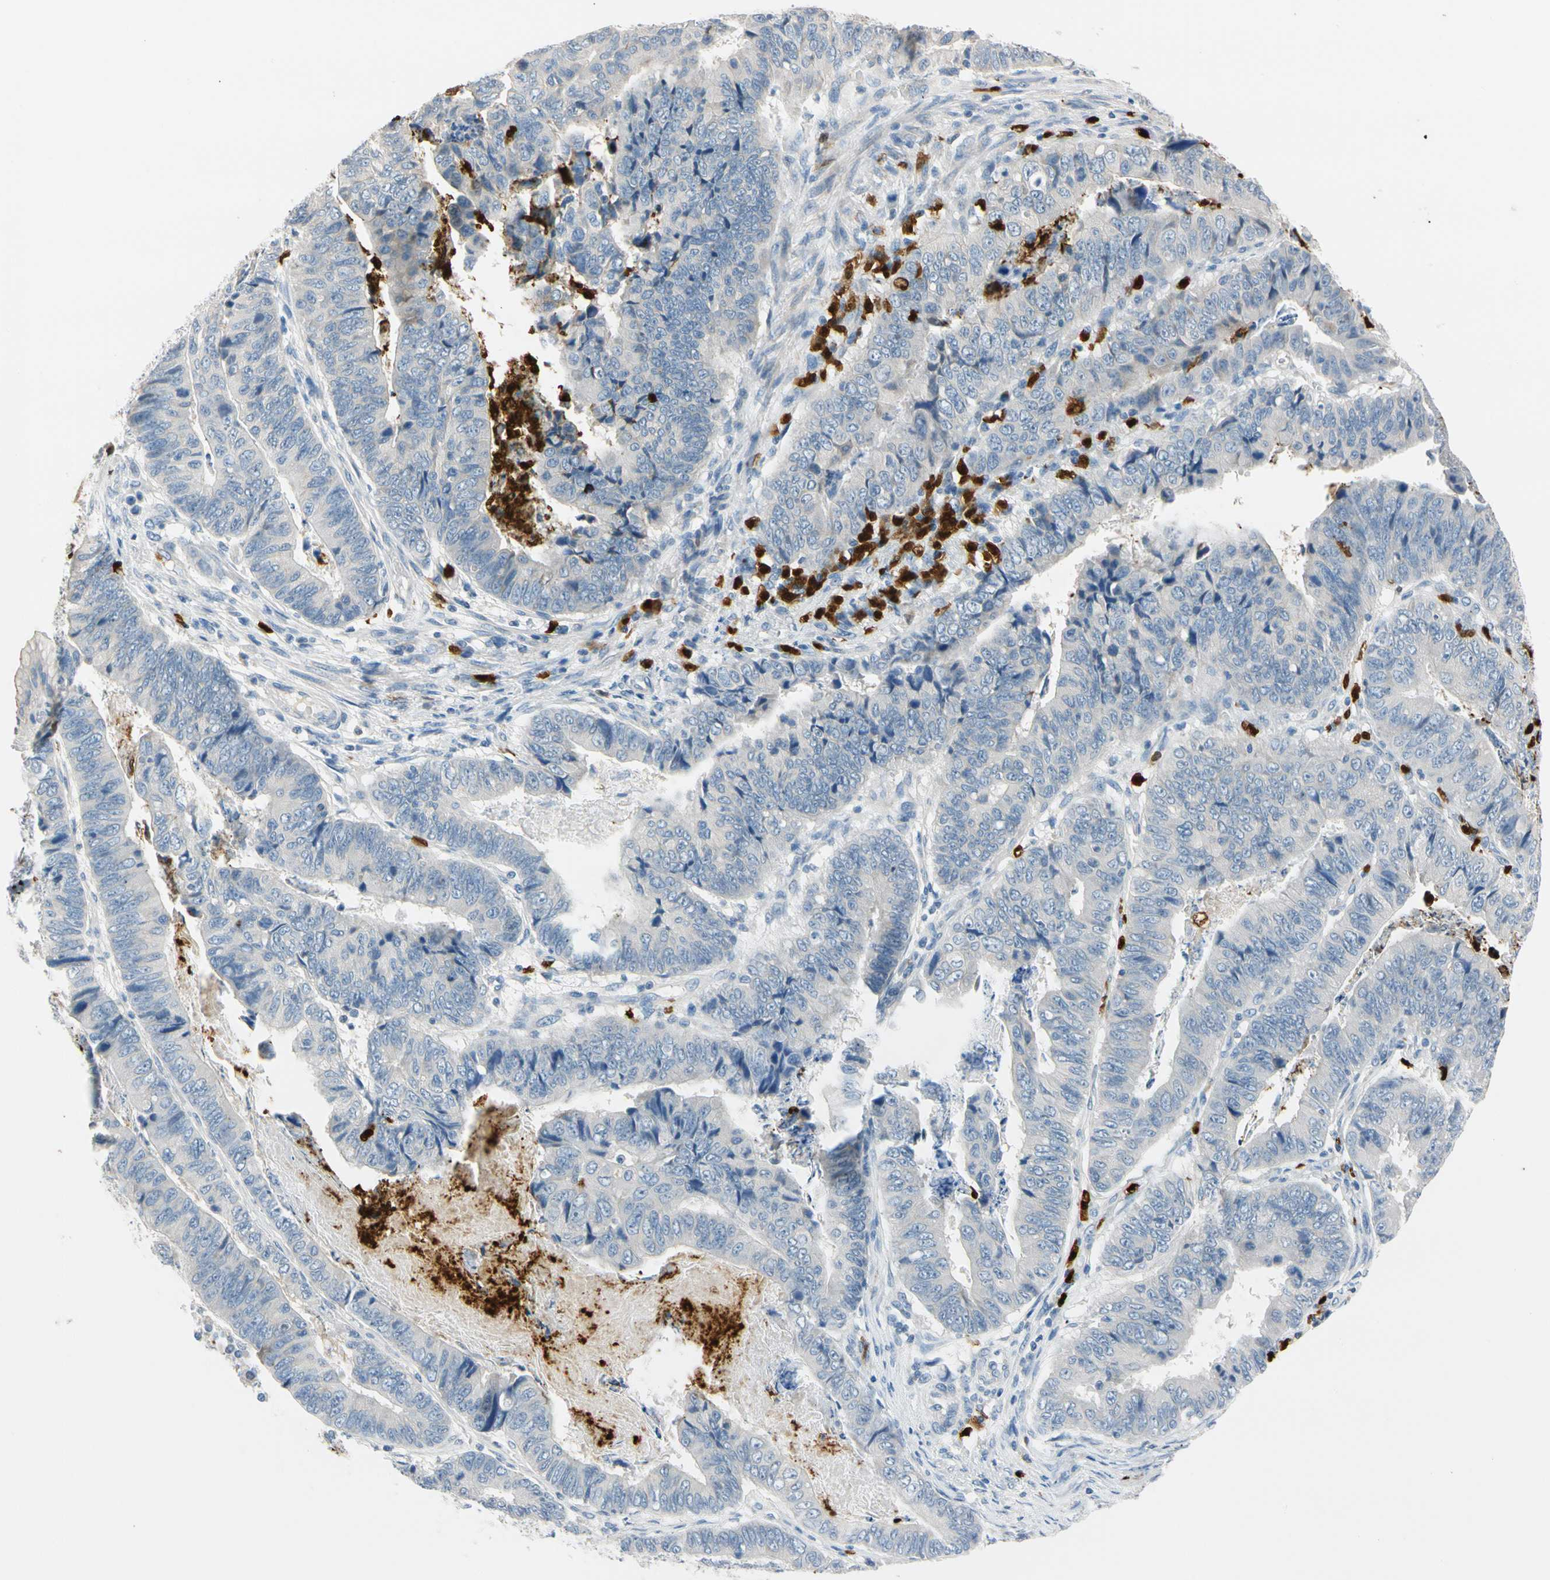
{"staining": {"intensity": "negative", "quantity": "none", "location": "none"}, "tissue": "stomach cancer", "cell_type": "Tumor cells", "image_type": "cancer", "snomed": [{"axis": "morphology", "description": "Adenocarcinoma, NOS"}, {"axis": "topography", "description": "Stomach, lower"}], "caption": "High power microscopy micrograph of an immunohistochemistry micrograph of stomach adenocarcinoma, revealing no significant staining in tumor cells.", "gene": "TRAF5", "patient": {"sex": "male", "age": 77}}